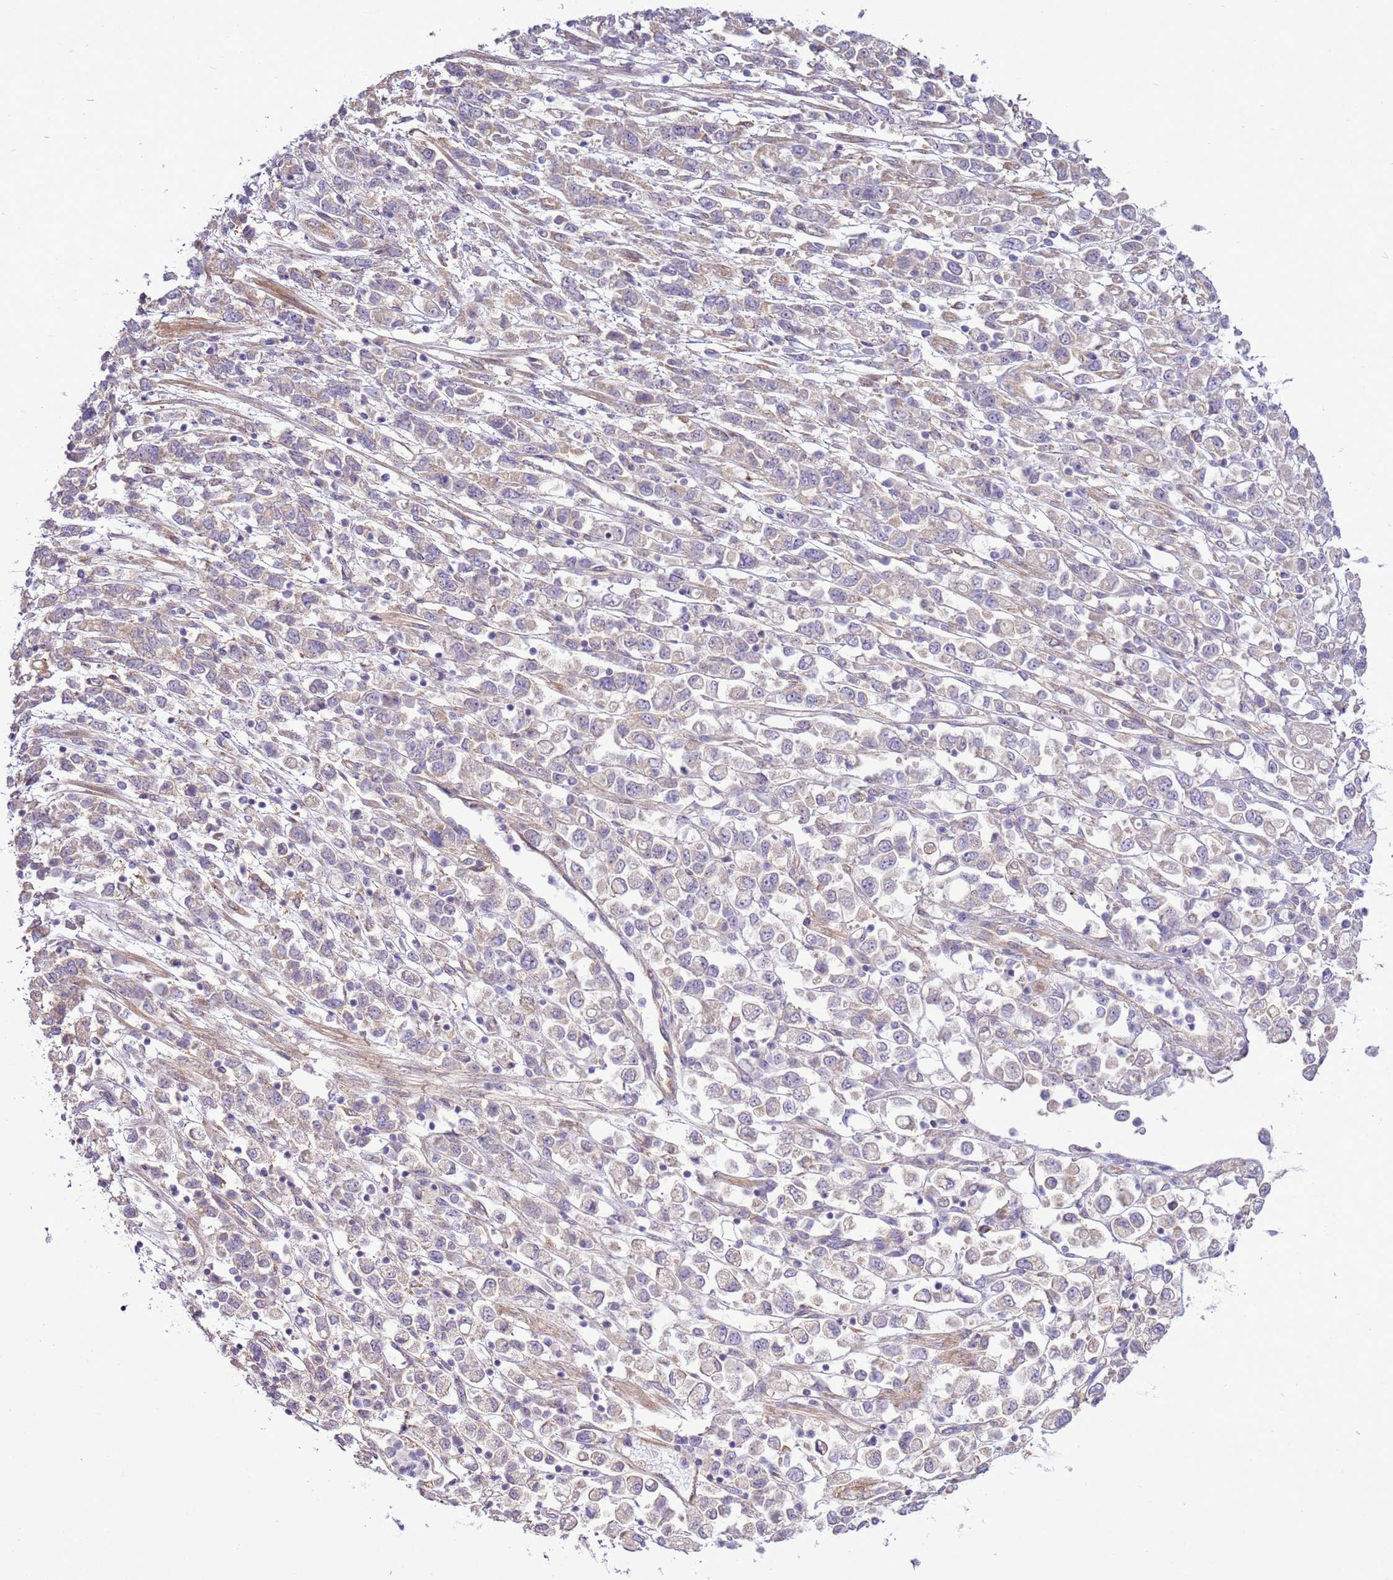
{"staining": {"intensity": "negative", "quantity": "none", "location": "none"}, "tissue": "stomach cancer", "cell_type": "Tumor cells", "image_type": "cancer", "snomed": [{"axis": "morphology", "description": "Adenocarcinoma, NOS"}, {"axis": "topography", "description": "Stomach"}], "caption": "The micrograph displays no significant positivity in tumor cells of stomach cancer. (DAB (3,3'-diaminobenzidine) immunohistochemistry (IHC), high magnification).", "gene": "SCARA3", "patient": {"sex": "female", "age": 76}}